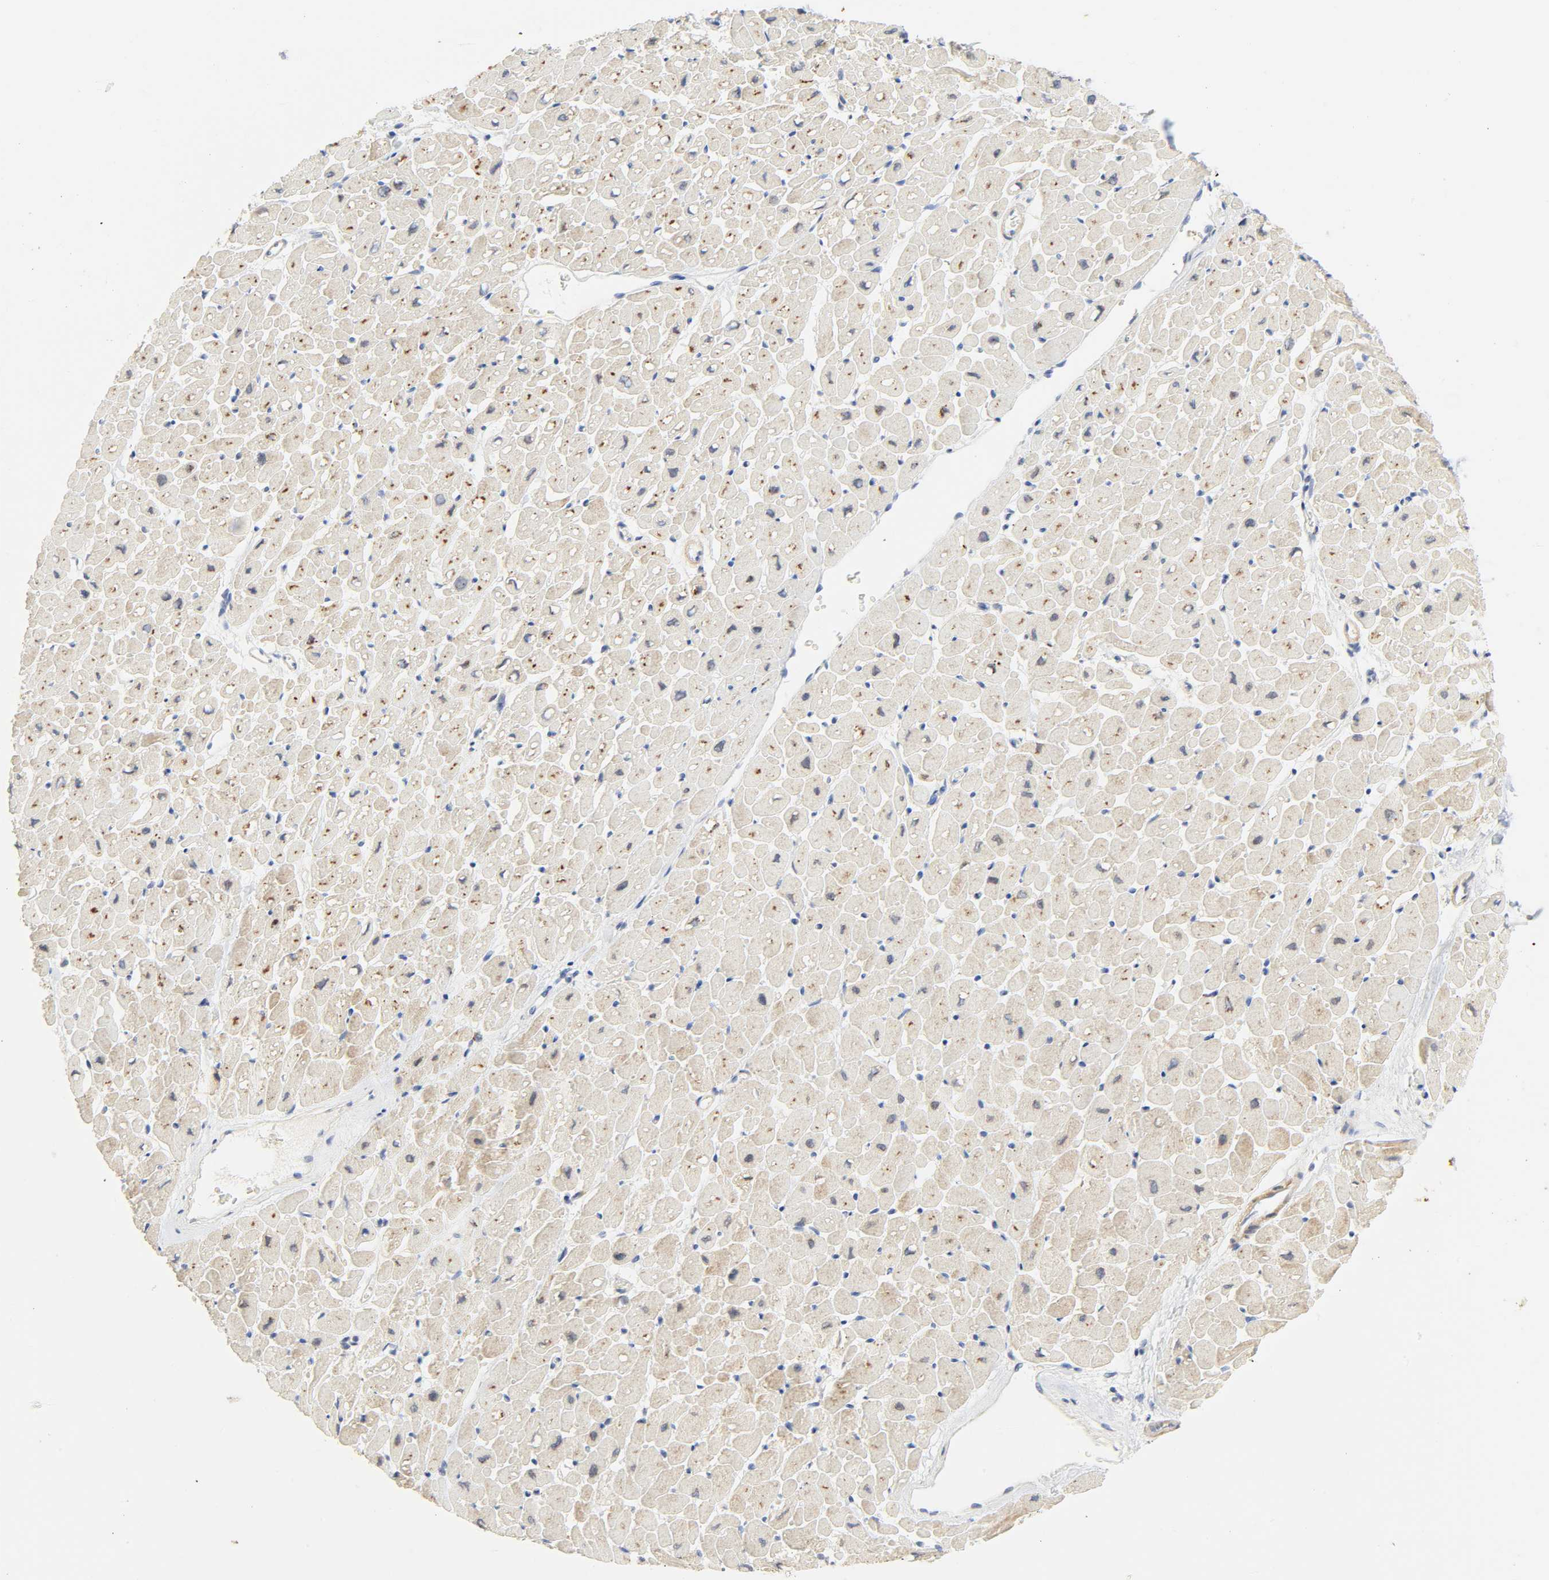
{"staining": {"intensity": "moderate", "quantity": ">75%", "location": "cytoplasmic/membranous"}, "tissue": "heart muscle", "cell_type": "Cardiomyocytes", "image_type": "normal", "snomed": [{"axis": "morphology", "description": "Normal tissue, NOS"}, {"axis": "topography", "description": "Heart"}], "caption": "DAB immunohistochemical staining of benign human heart muscle reveals moderate cytoplasmic/membranous protein expression in approximately >75% of cardiomyocytes. (Brightfield microscopy of DAB IHC at high magnification).", "gene": "CAMK2A", "patient": {"sex": "male", "age": 45}}